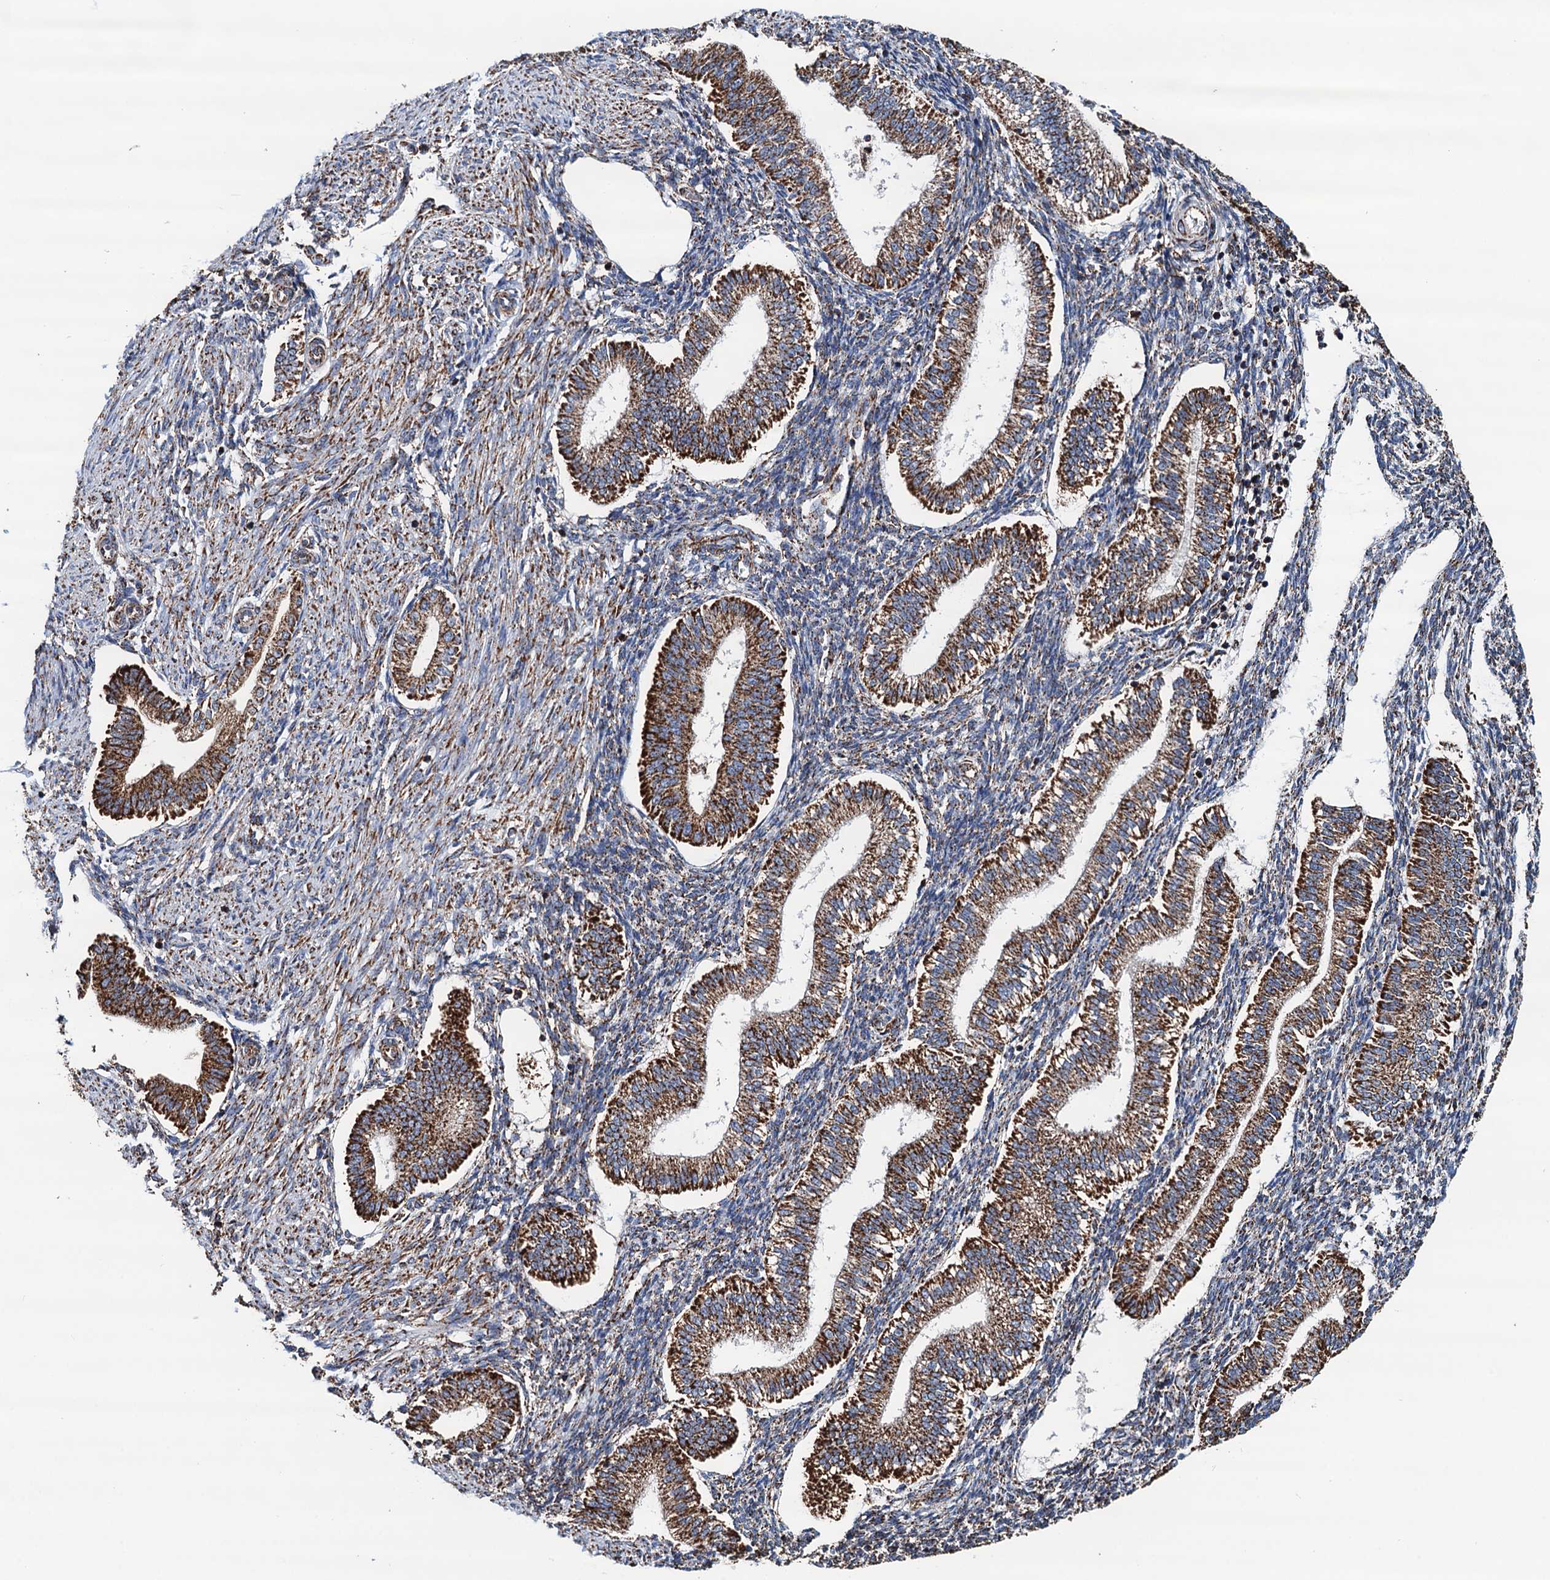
{"staining": {"intensity": "weak", "quantity": "25%-75%", "location": "cytoplasmic/membranous"}, "tissue": "endometrium", "cell_type": "Cells in endometrial stroma", "image_type": "normal", "snomed": [{"axis": "morphology", "description": "Normal tissue, NOS"}, {"axis": "topography", "description": "Endometrium"}], "caption": "An image of endometrium stained for a protein exhibits weak cytoplasmic/membranous brown staining in cells in endometrial stroma. (DAB (3,3'-diaminobenzidine) IHC with brightfield microscopy, high magnification).", "gene": "AAGAB", "patient": {"sex": "female", "age": 24}}